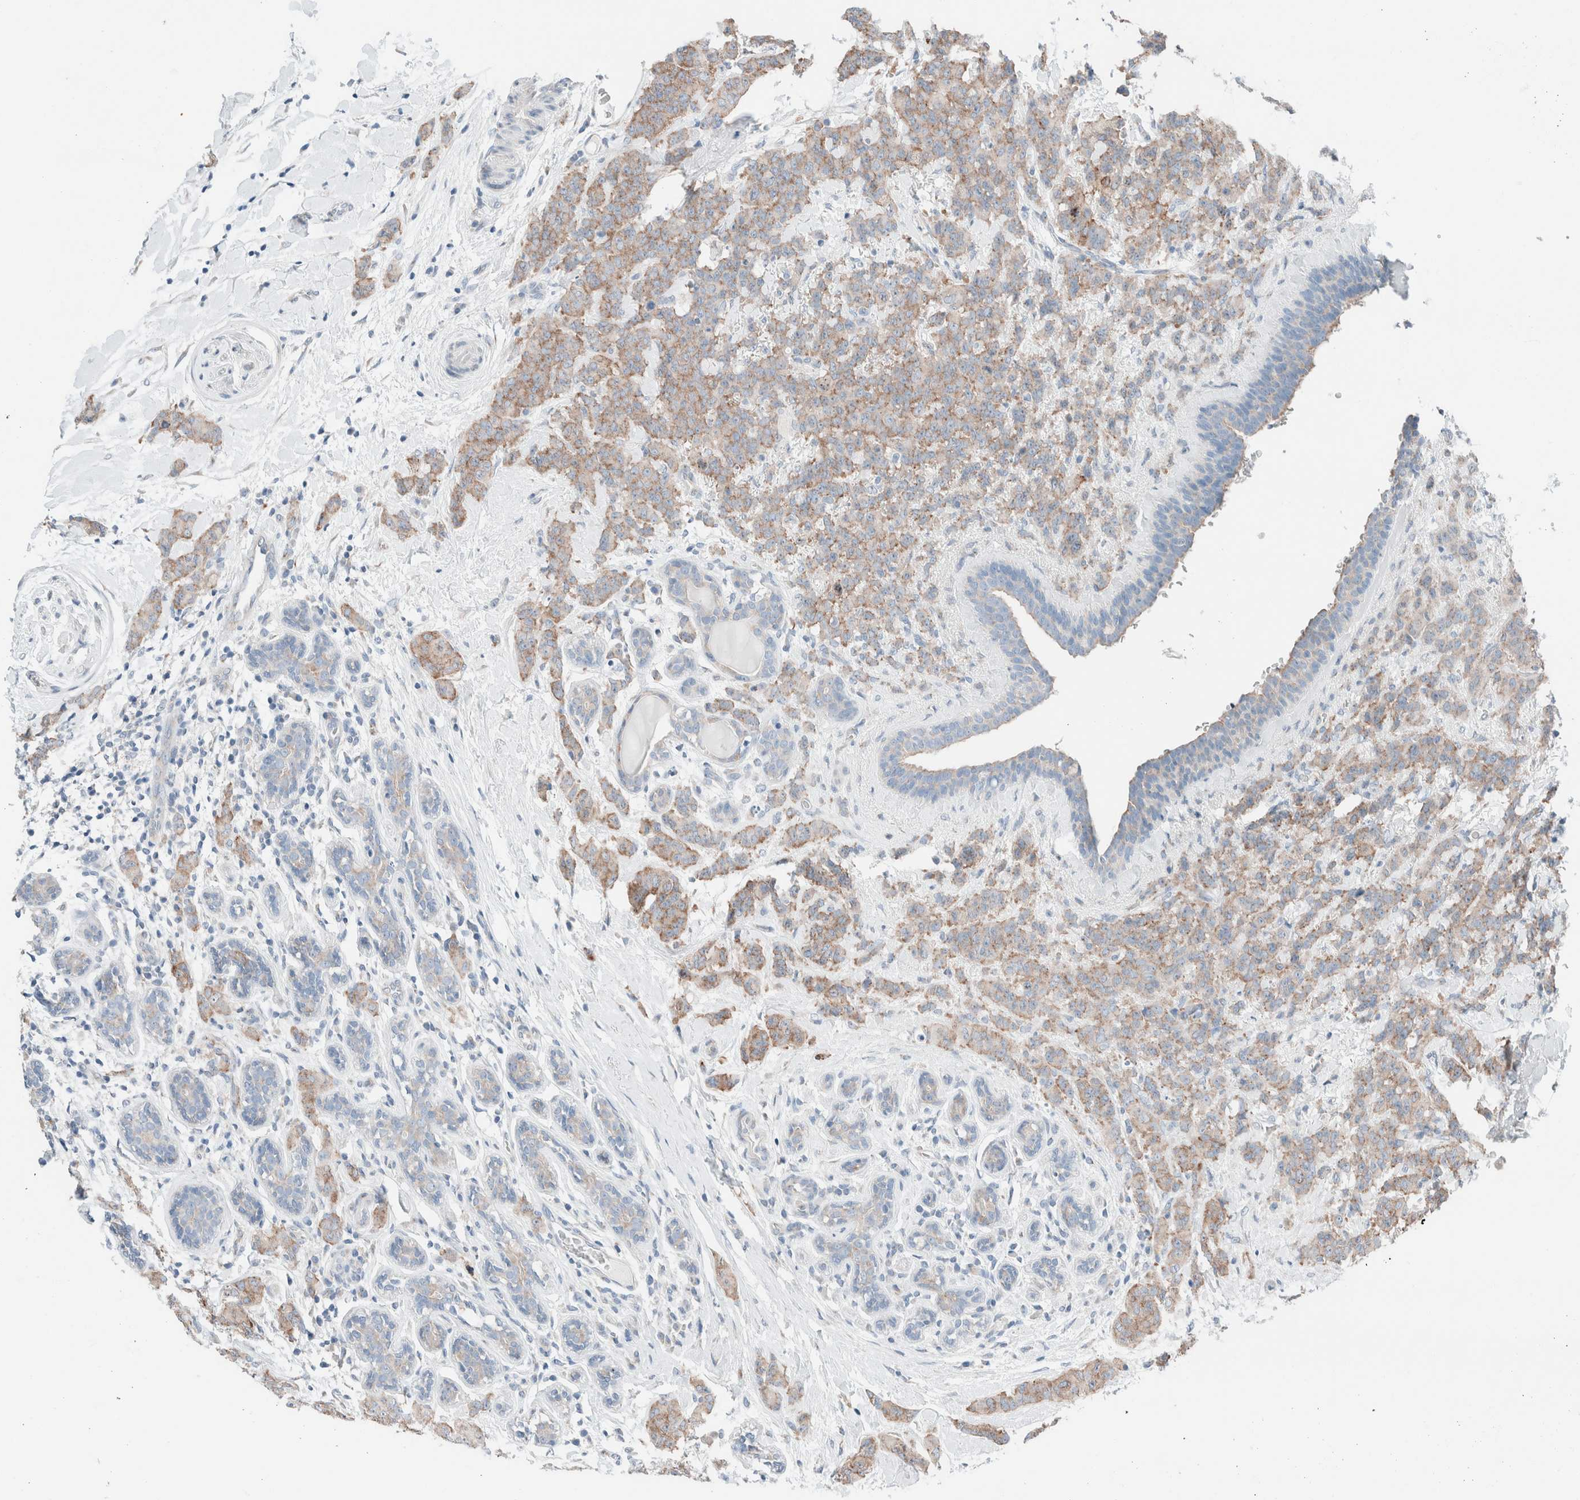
{"staining": {"intensity": "moderate", "quantity": ">75%", "location": "cytoplasmic/membranous"}, "tissue": "breast cancer", "cell_type": "Tumor cells", "image_type": "cancer", "snomed": [{"axis": "morphology", "description": "Normal tissue, NOS"}, {"axis": "morphology", "description": "Duct carcinoma"}, {"axis": "topography", "description": "Breast"}], "caption": "This histopathology image displays immunohistochemistry (IHC) staining of human breast cancer, with medium moderate cytoplasmic/membranous positivity in approximately >75% of tumor cells.", "gene": "CASC3", "patient": {"sex": "female", "age": 40}}